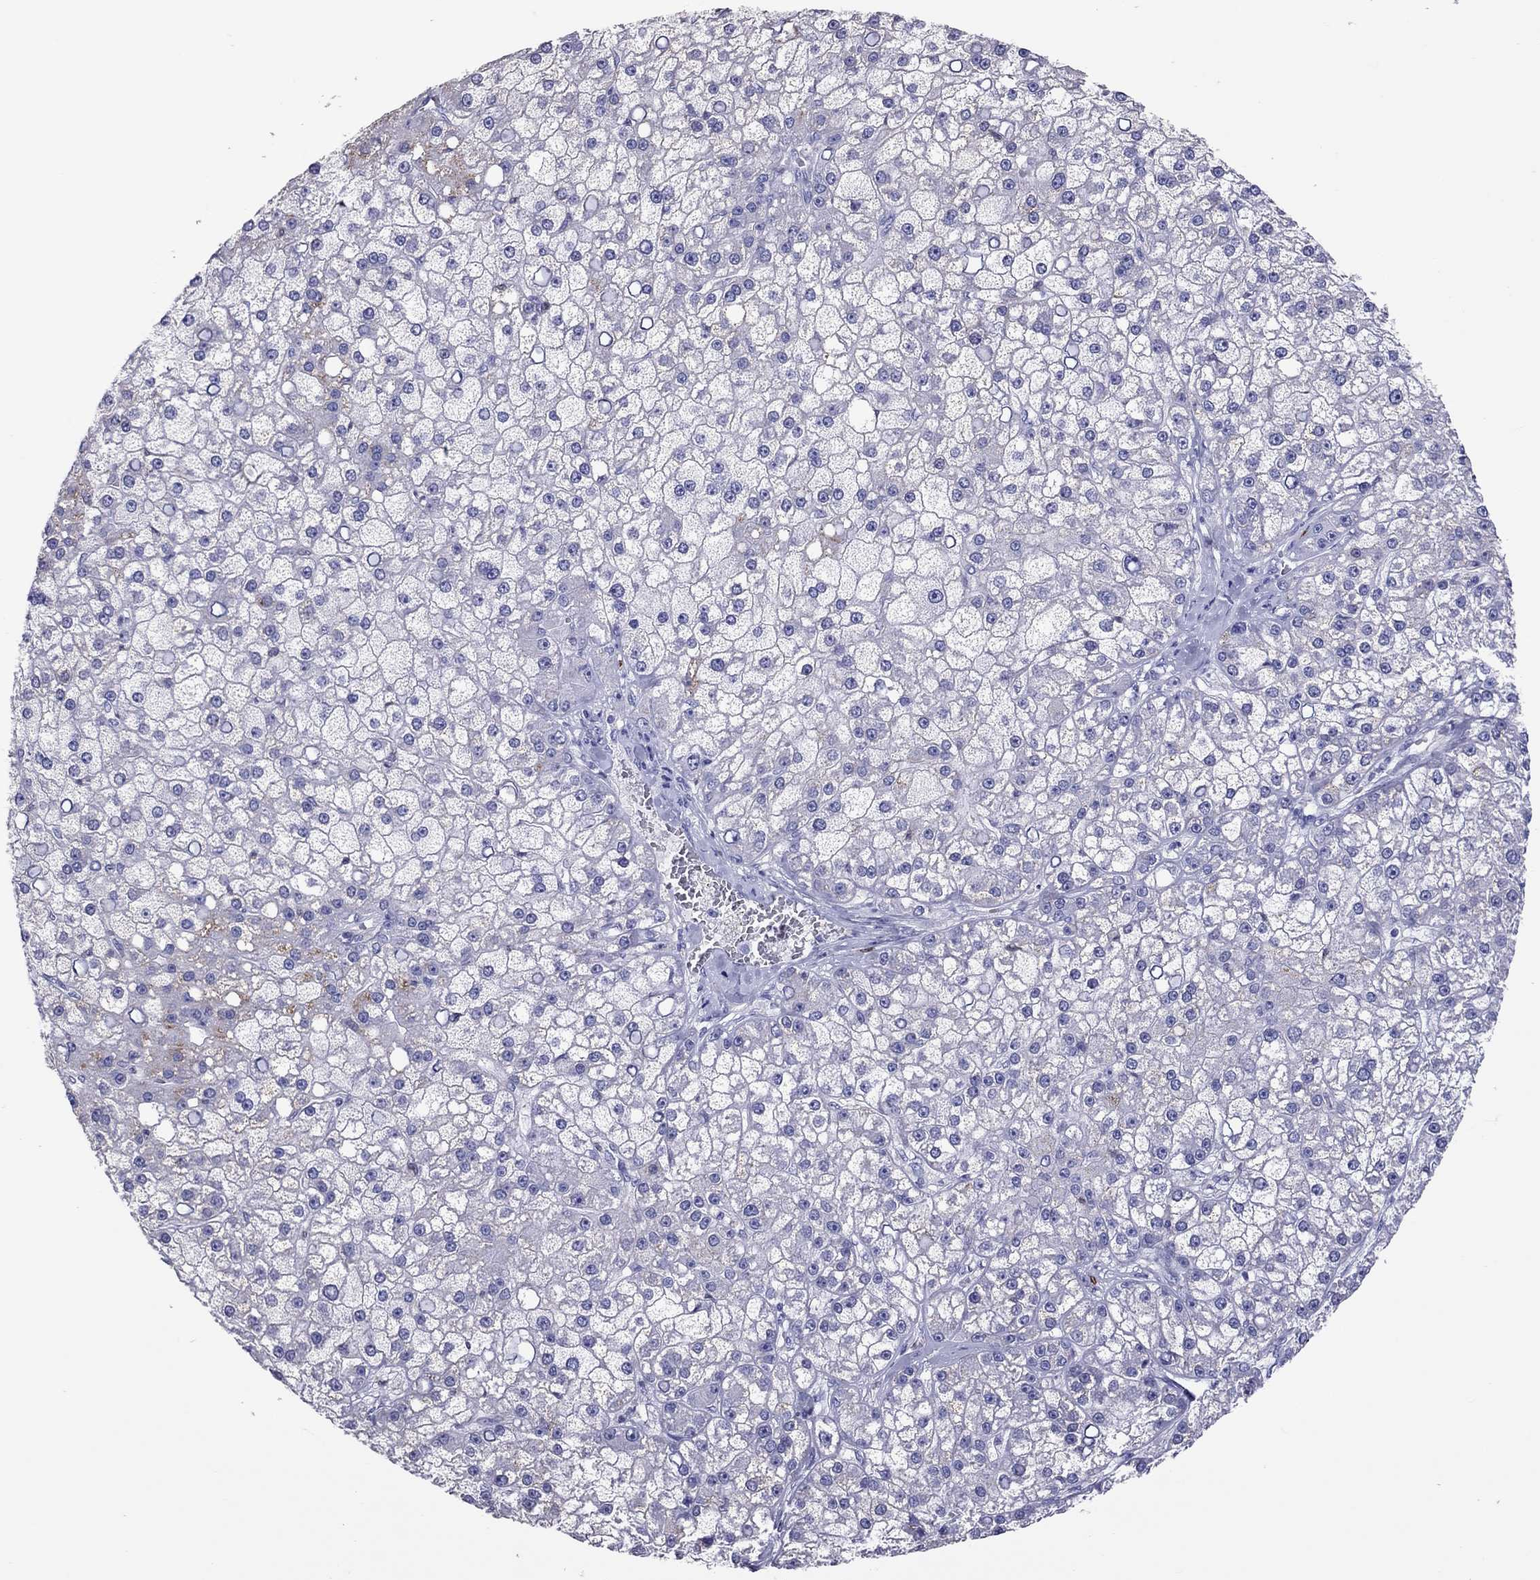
{"staining": {"intensity": "negative", "quantity": "none", "location": "none"}, "tissue": "liver cancer", "cell_type": "Tumor cells", "image_type": "cancer", "snomed": [{"axis": "morphology", "description": "Carcinoma, Hepatocellular, NOS"}, {"axis": "topography", "description": "Liver"}], "caption": "This is an immunohistochemistry photomicrograph of human hepatocellular carcinoma (liver). There is no expression in tumor cells.", "gene": "ADORA2A", "patient": {"sex": "male", "age": 67}}